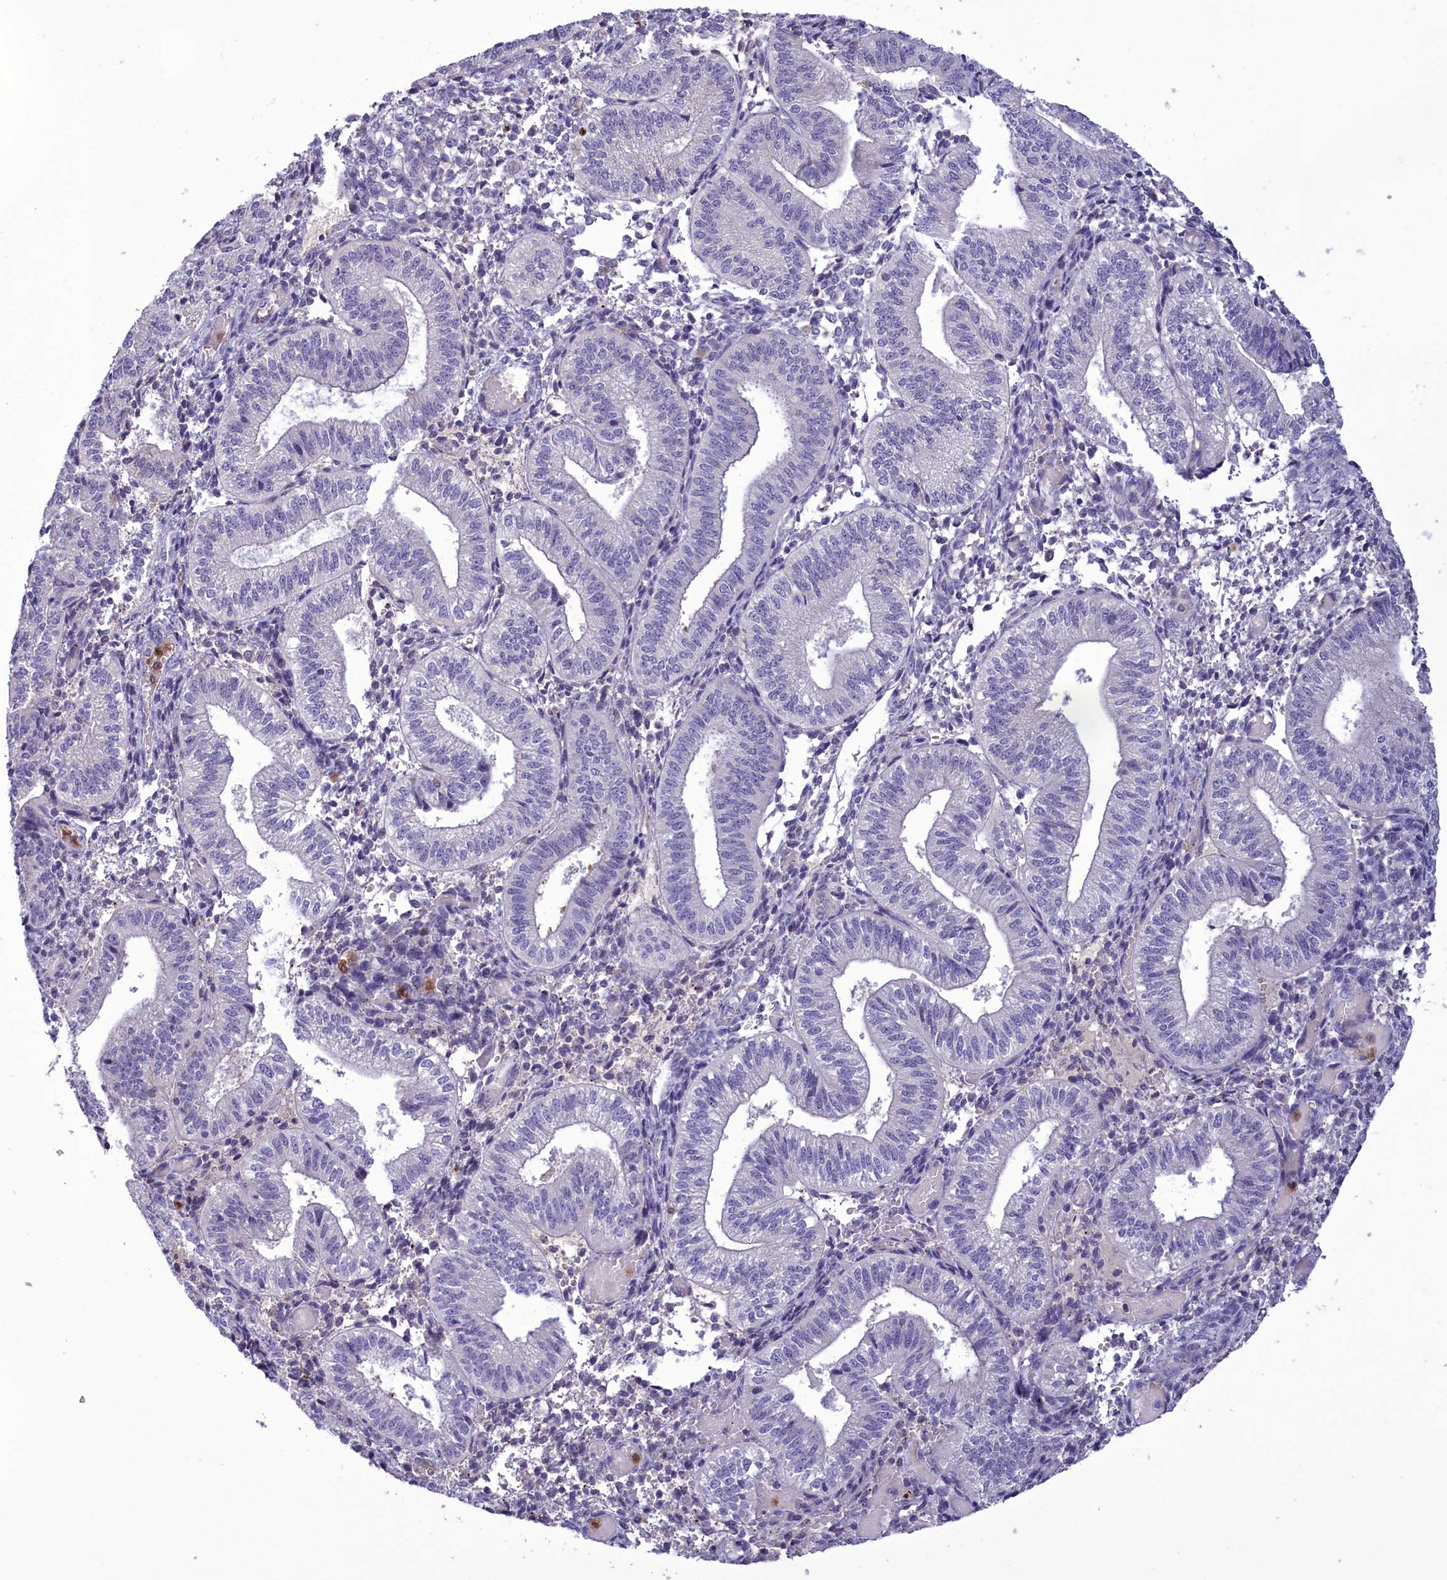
{"staining": {"intensity": "negative", "quantity": "none", "location": "none"}, "tissue": "endometrium", "cell_type": "Cells in endometrial stroma", "image_type": "normal", "snomed": [{"axis": "morphology", "description": "Normal tissue, NOS"}, {"axis": "topography", "description": "Endometrium"}], "caption": "The histopathology image reveals no staining of cells in endometrial stroma in benign endometrium.", "gene": "FAM149B1", "patient": {"sex": "female", "age": 34}}